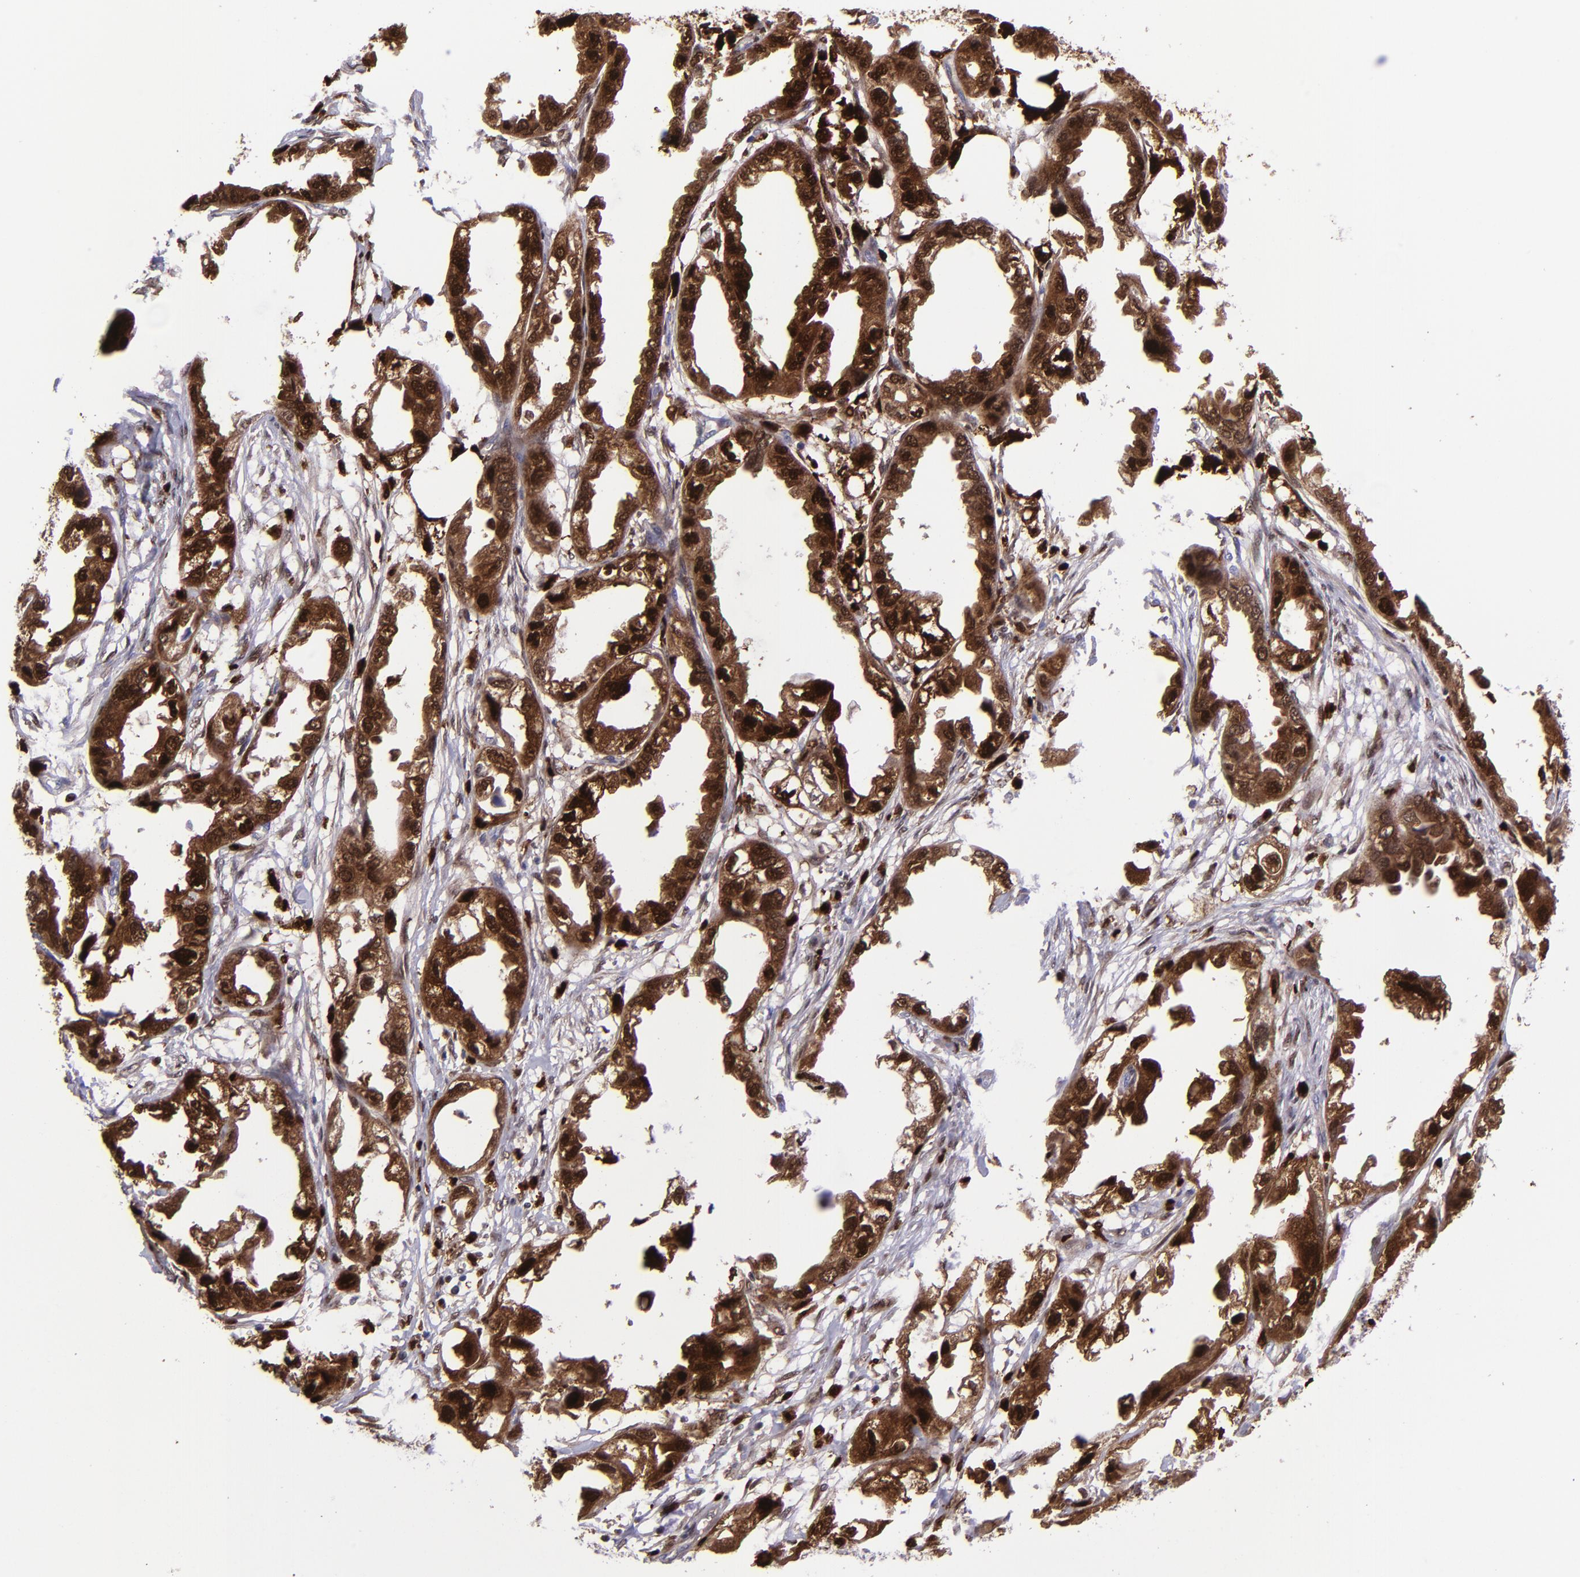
{"staining": {"intensity": "strong", "quantity": ">75%", "location": "cytoplasmic/membranous,nuclear"}, "tissue": "endometrial cancer", "cell_type": "Tumor cells", "image_type": "cancer", "snomed": [{"axis": "morphology", "description": "Adenocarcinoma, NOS"}, {"axis": "topography", "description": "Endometrium"}], "caption": "Adenocarcinoma (endometrial) stained with a brown dye reveals strong cytoplasmic/membranous and nuclear positive positivity in about >75% of tumor cells.", "gene": "TYMP", "patient": {"sex": "female", "age": 67}}